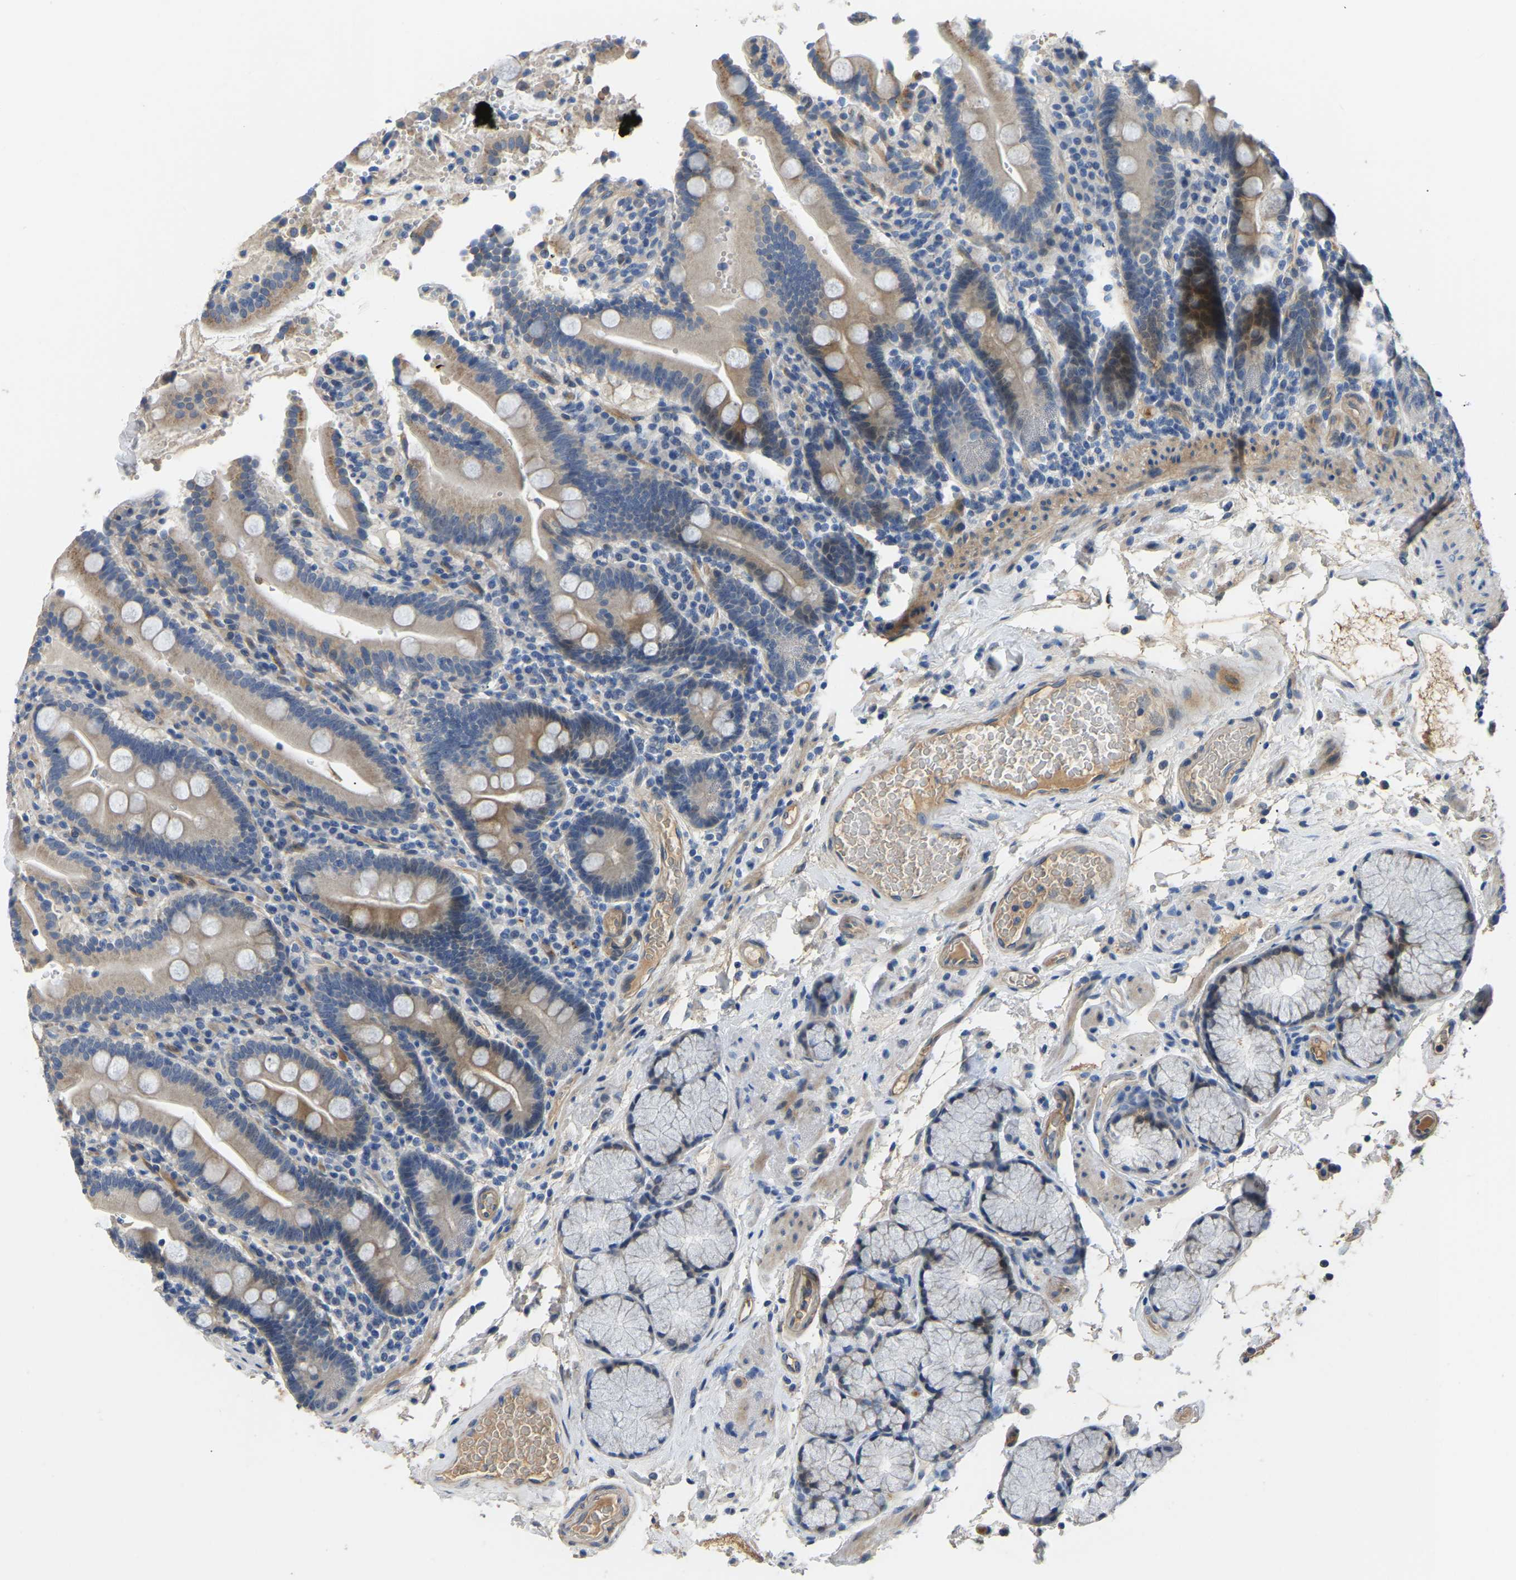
{"staining": {"intensity": "moderate", "quantity": "25%-75%", "location": "cytoplasmic/membranous"}, "tissue": "duodenum", "cell_type": "Glandular cells", "image_type": "normal", "snomed": [{"axis": "morphology", "description": "Normal tissue, NOS"}, {"axis": "topography", "description": "Small intestine, NOS"}], "caption": "DAB immunohistochemical staining of benign duodenum exhibits moderate cytoplasmic/membranous protein positivity in about 25%-75% of glandular cells.", "gene": "HIGD2B", "patient": {"sex": "female", "age": 71}}